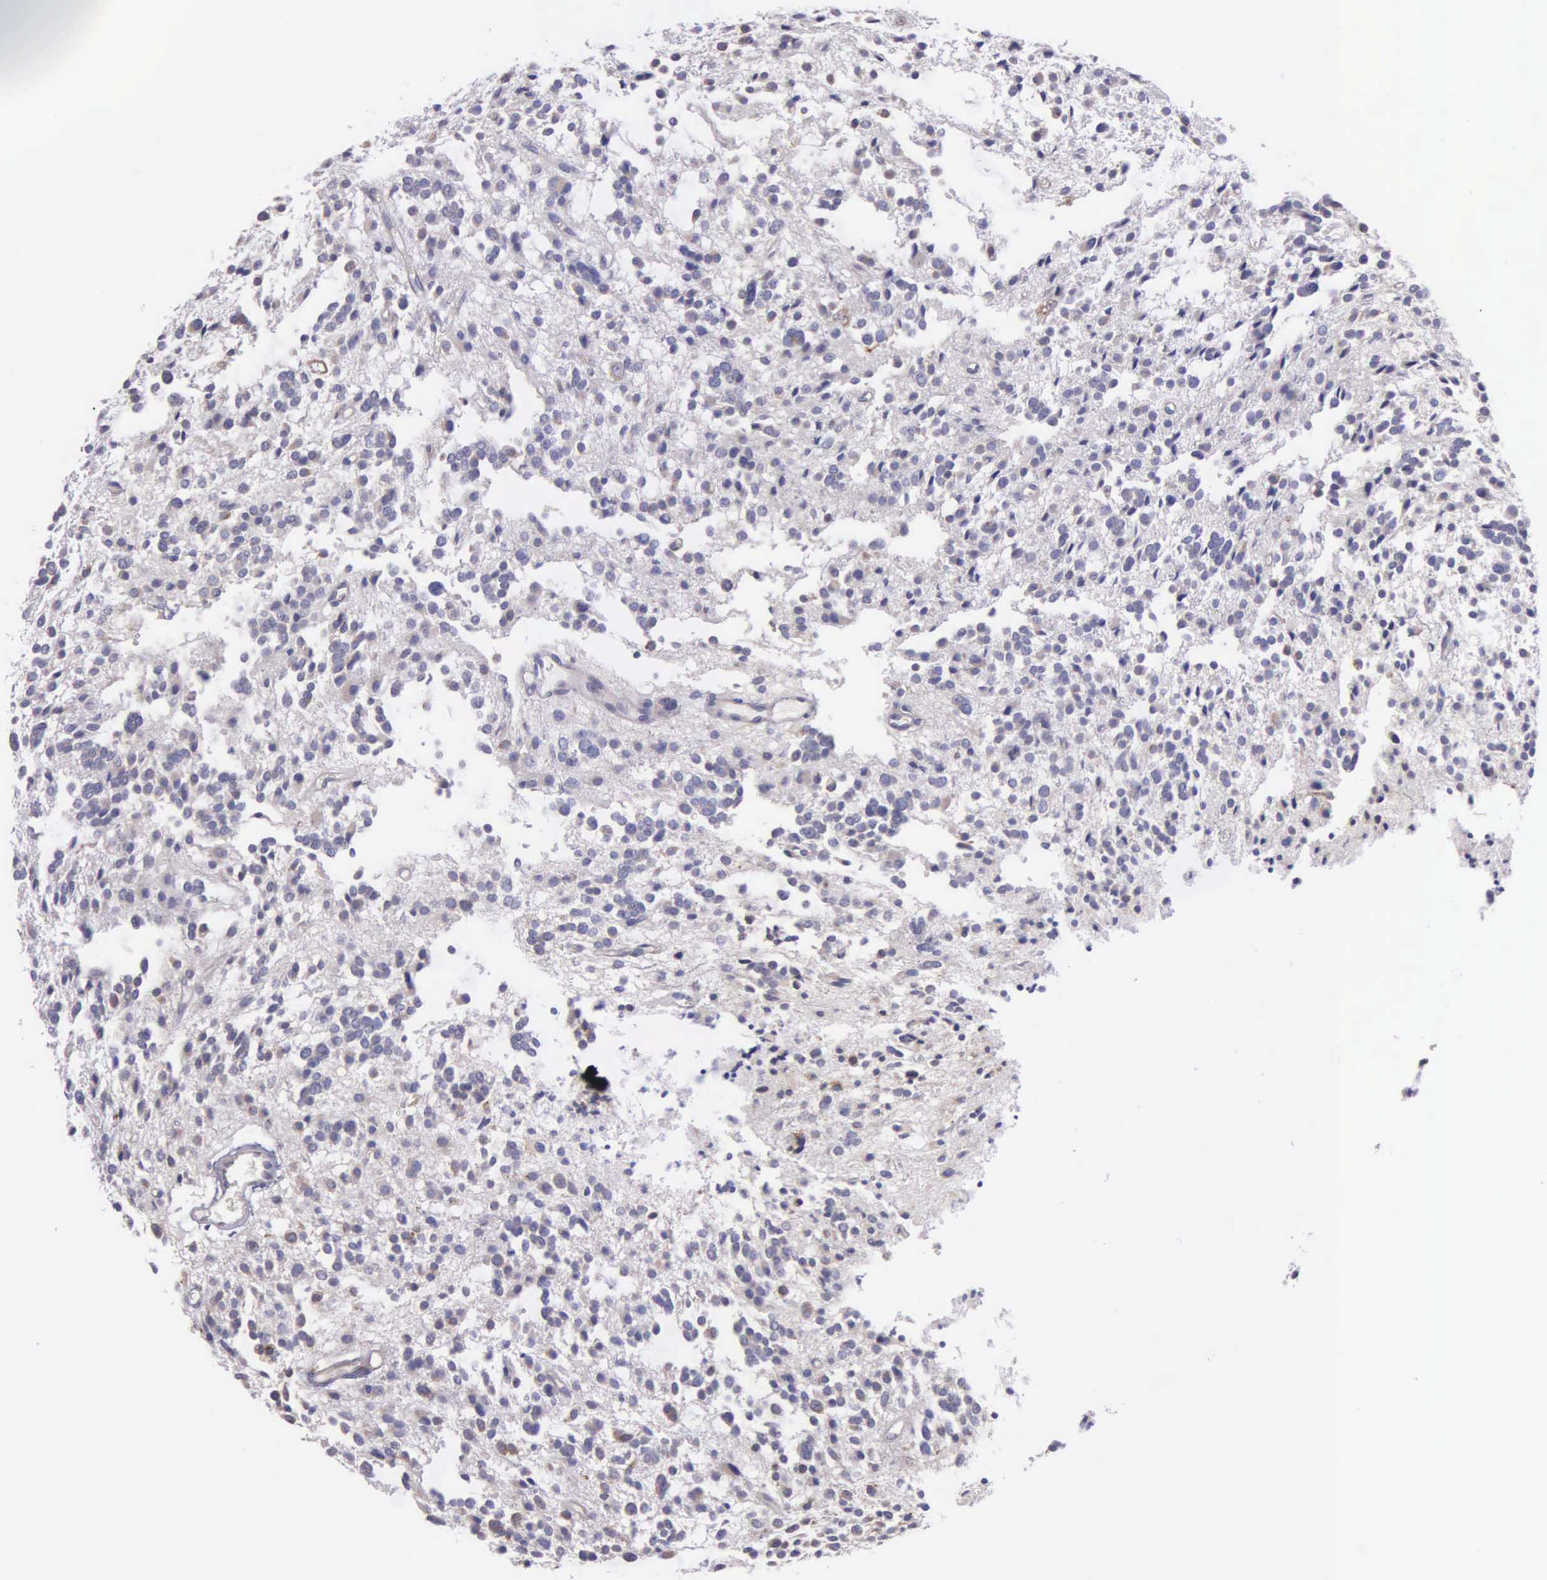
{"staining": {"intensity": "negative", "quantity": "none", "location": "none"}, "tissue": "glioma", "cell_type": "Tumor cells", "image_type": "cancer", "snomed": [{"axis": "morphology", "description": "Glioma, malignant, Low grade"}, {"axis": "topography", "description": "Brain"}], "caption": "DAB immunohistochemical staining of low-grade glioma (malignant) displays no significant positivity in tumor cells.", "gene": "MIA2", "patient": {"sex": "female", "age": 36}}